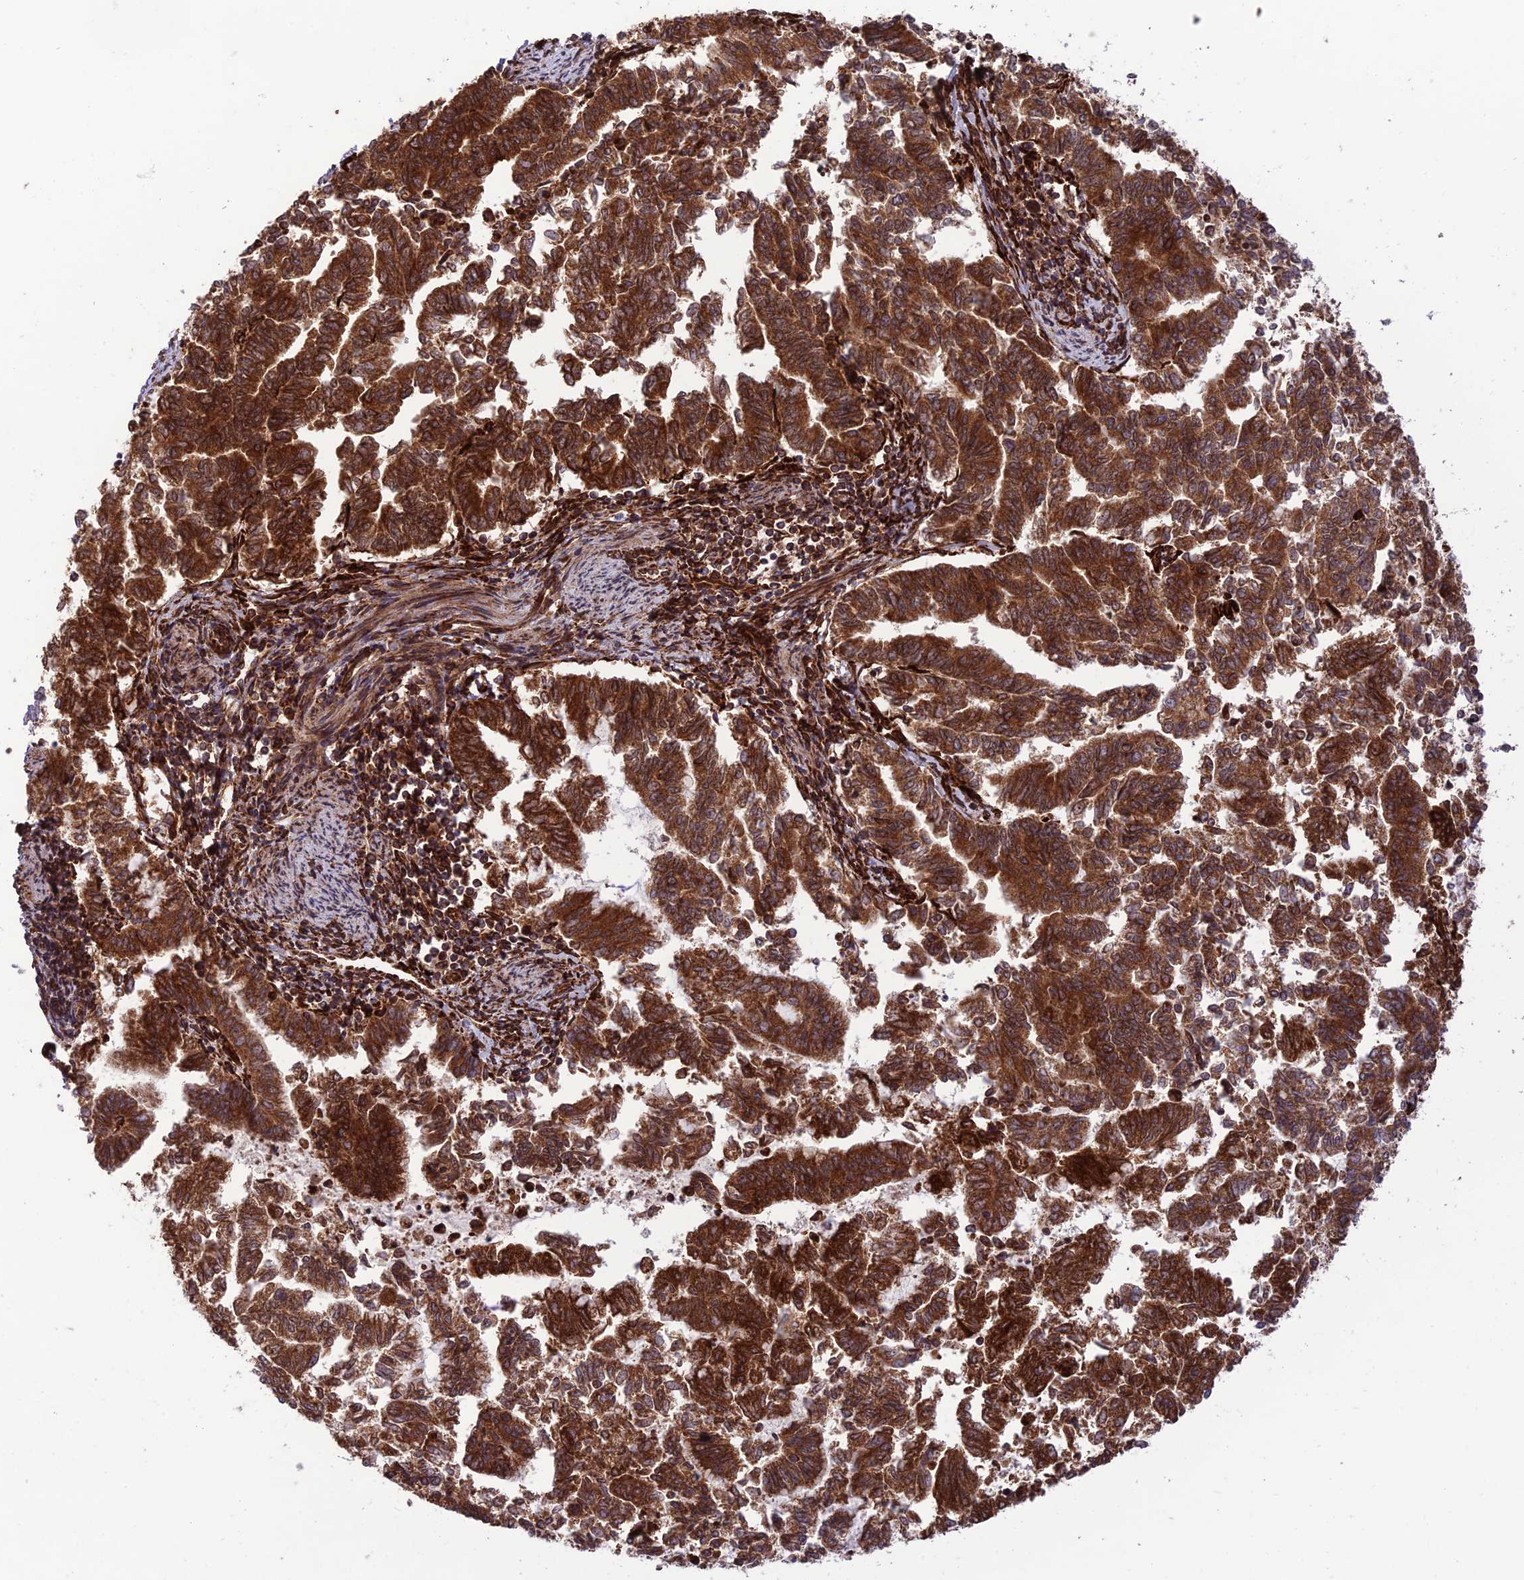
{"staining": {"intensity": "strong", "quantity": ">75%", "location": "cytoplasmic/membranous"}, "tissue": "endometrial cancer", "cell_type": "Tumor cells", "image_type": "cancer", "snomed": [{"axis": "morphology", "description": "Adenocarcinoma, NOS"}, {"axis": "topography", "description": "Endometrium"}], "caption": "About >75% of tumor cells in endometrial cancer show strong cytoplasmic/membranous protein positivity as visualized by brown immunohistochemical staining.", "gene": "CRTAP", "patient": {"sex": "female", "age": 79}}